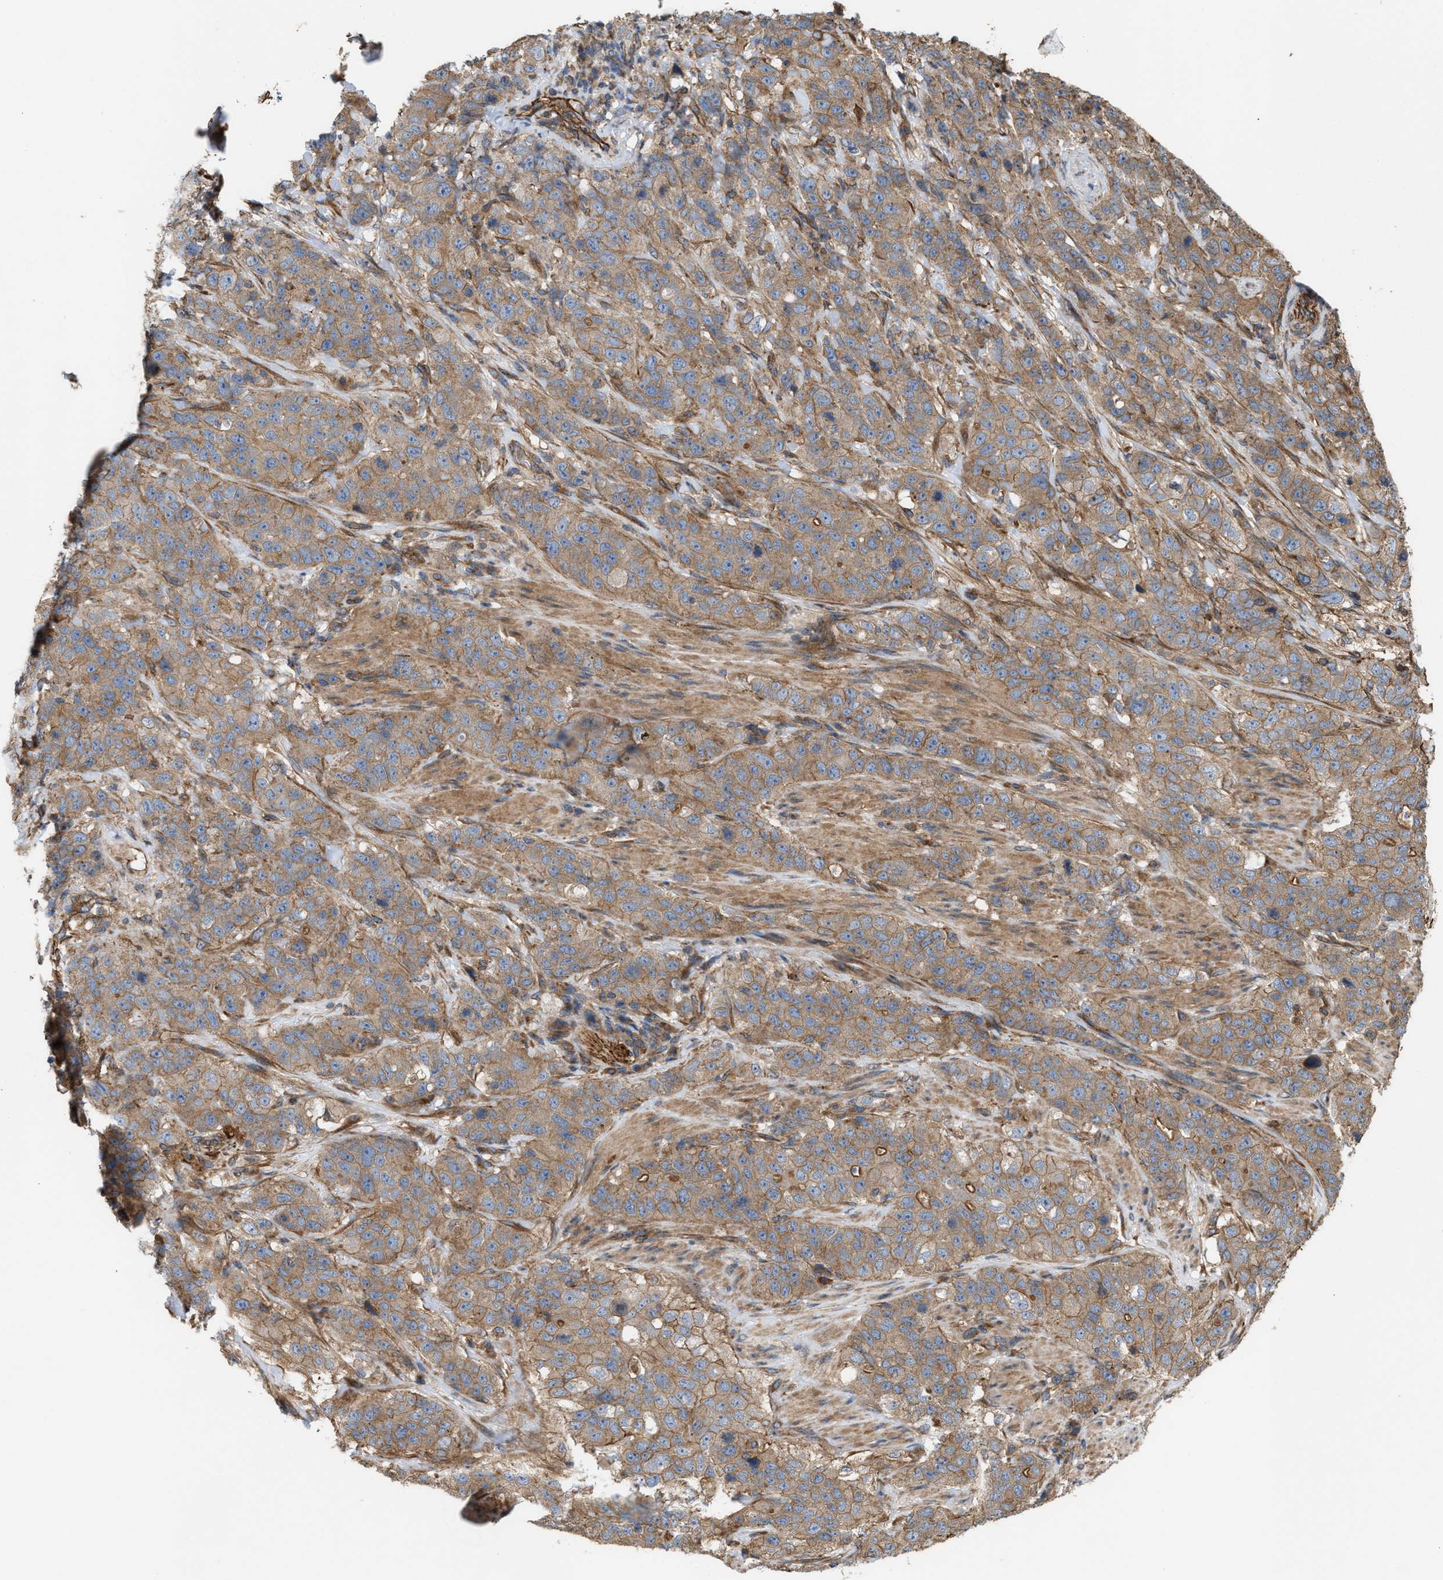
{"staining": {"intensity": "weak", "quantity": ">75%", "location": "cytoplasmic/membranous"}, "tissue": "stomach cancer", "cell_type": "Tumor cells", "image_type": "cancer", "snomed": [{"axis": "morphology", "description": "Adenocarcinoma, NOS"}, {"axis": "topography", "description": "Stomach"}], "caption": "There is low levels of weak cytoplasmic/membranous expression in tumor cells of adenocarcinoma (stomach), as demonstrated by immunohistochemical staining (brown color).", "gene": "EPS15L1", "patient": {"sex": "male", "age": 48}}